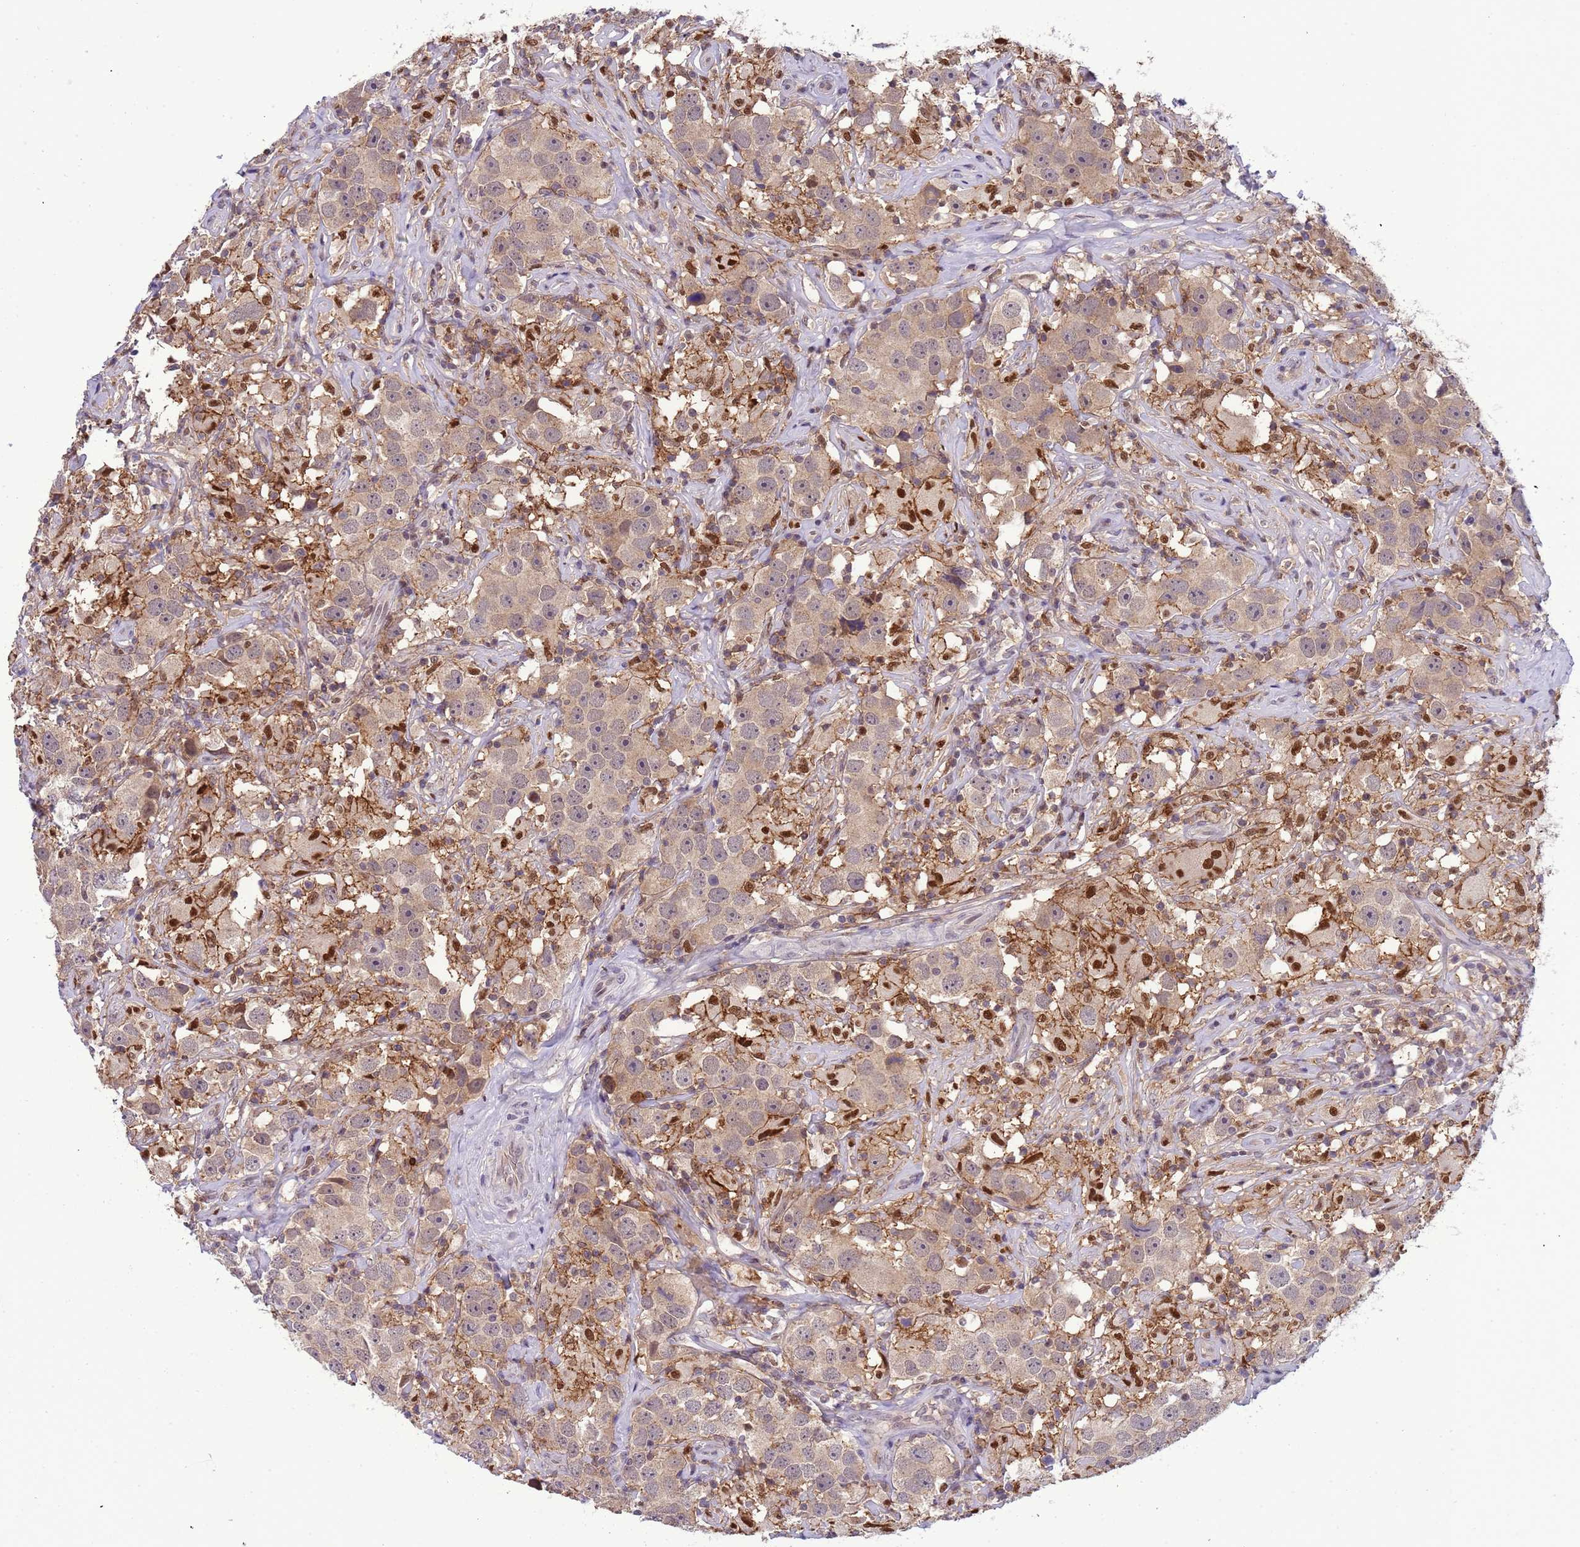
{"staining": {"intensity": "weak", "quantity": "25%-75%", "location": "cytoplasmic/membranous"}, "tissue": "testis cancer", "cell_type": "Tumor cells", "image_type": "cancer", "snomed": [{"axis": "morphology", "description": "Seminoma, NOS"}, {"axis": "topography", "description": "Testis"}], "caption": "DAB (3,3'-diaminobenzidine) immunohistochemical staining of testis cancer shows weak cytoplasmic/membranous protein staining in approximately 25%-75% of tumor cells. Ihc stains the protein of interest in brown and the nuclei are stained blue.", "gene": "CD53", "patient": {"sex": "male", "age": 49}}